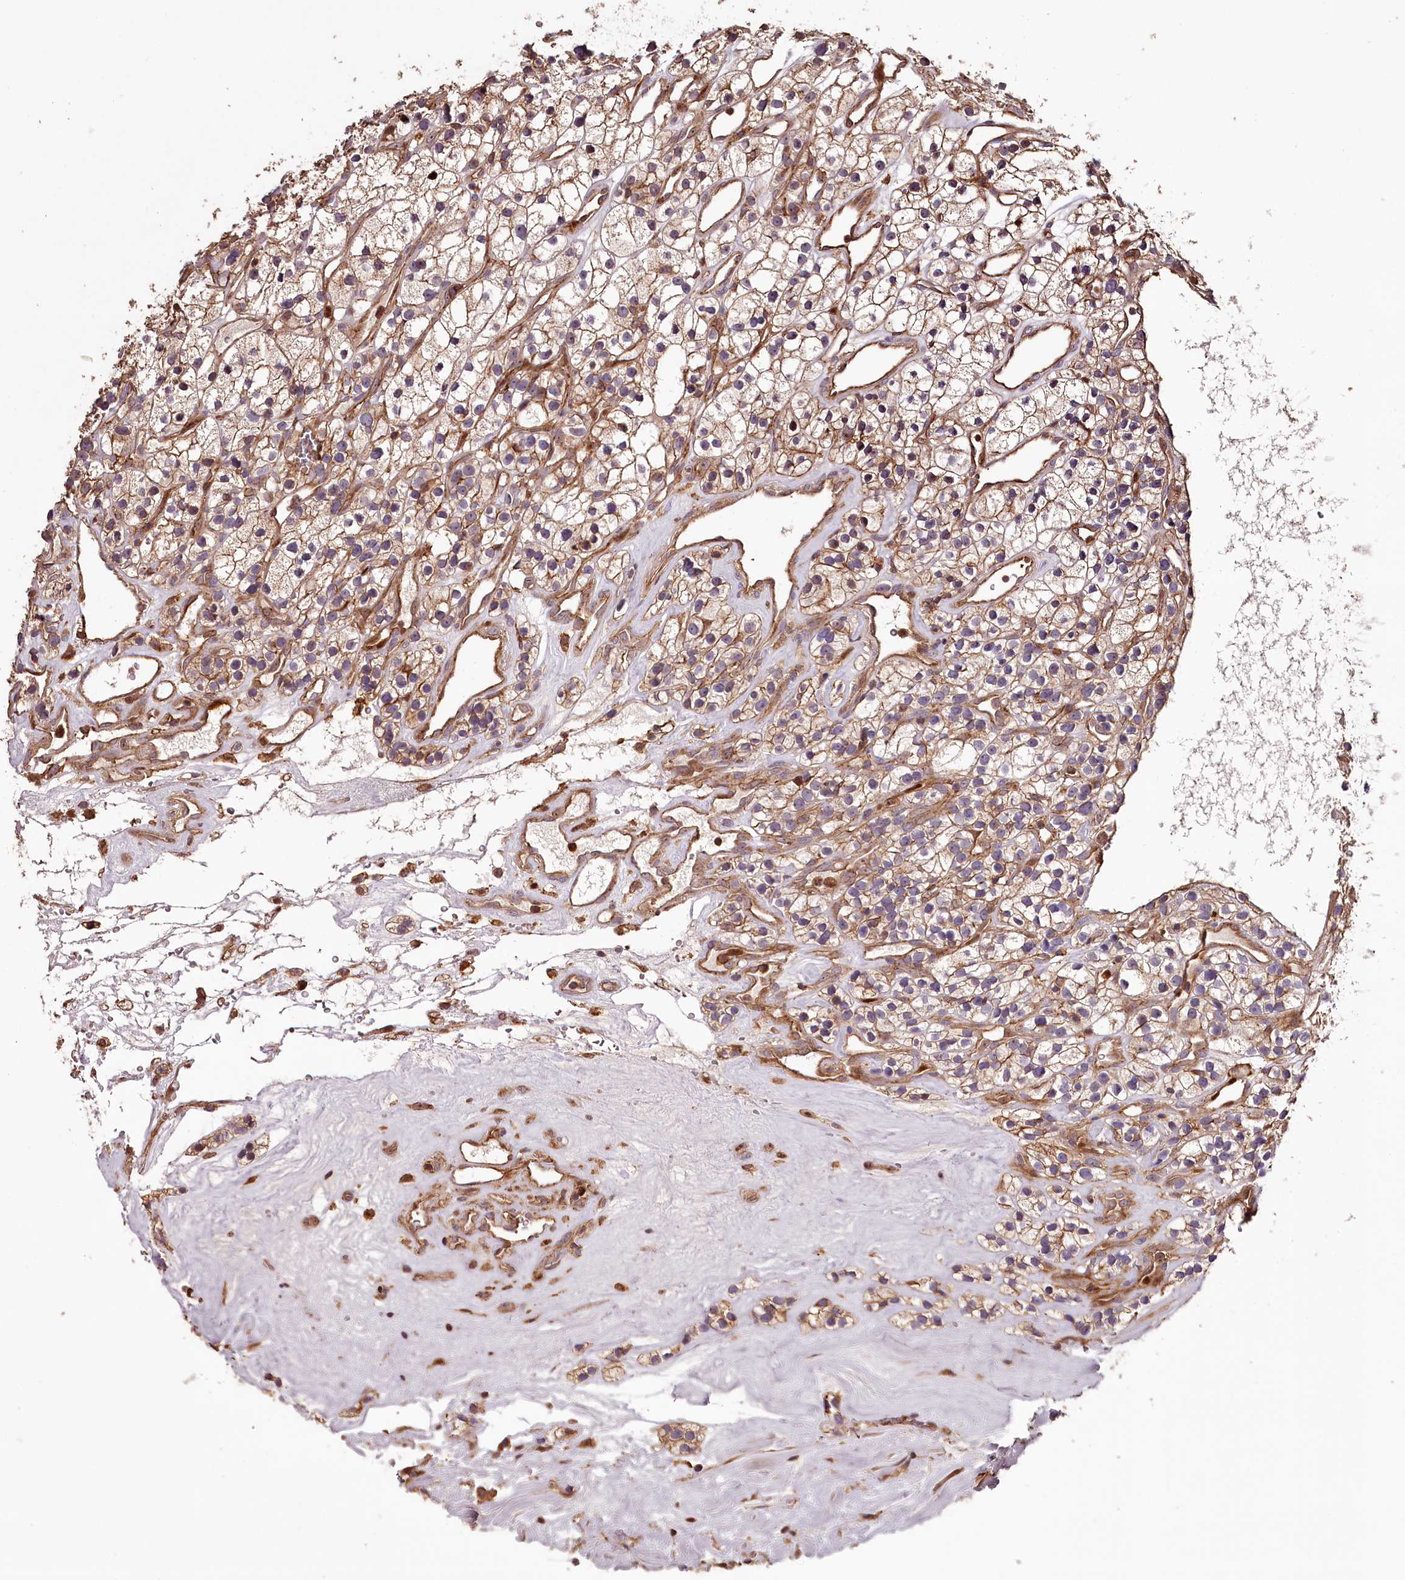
{"staining": {"intensity": "moderate", "quantity": ">75%", "location": "cytoplasmic/membranous"}, "tissue": "renal cancer", "cell_type": "Tumor cells", "image_type": "cancer", "snomed": [{"axis": "morphology", "description": "Adenocarcinoma, NOS"}, {"axis": "topography", "description": "Kidney"}], "caption": "Human renal adenocarcinoma stained with a brown dye exhibits moderate cytoplasmic/membranous positive positivity in about >75% of tumor cells.", "gene": "KIF14", "patient": {"sex": "female", "age": 57}}